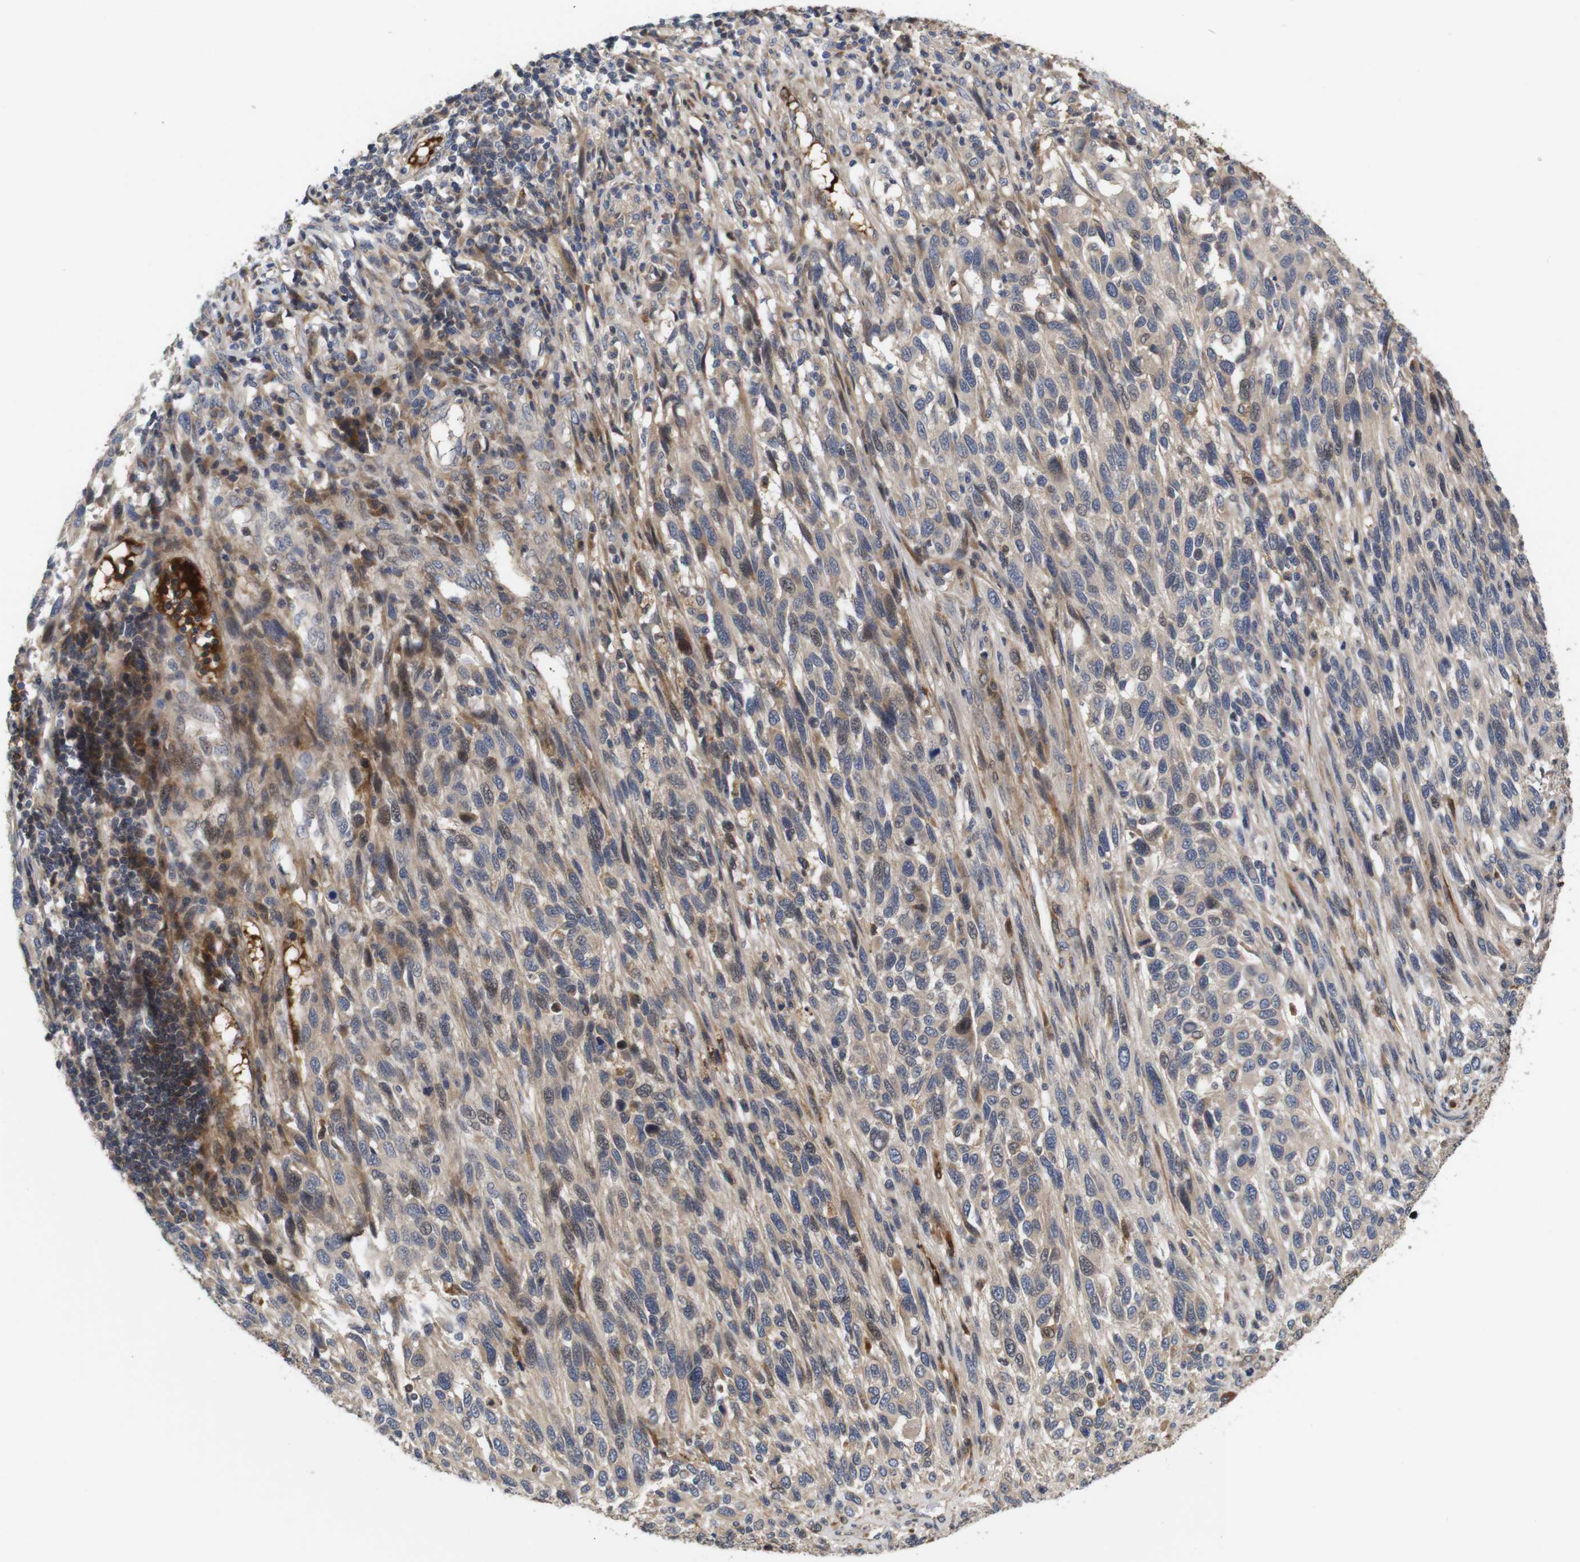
{"staining": {"intensity": "weak", "quantity": "25%-75%", "location": "cytoplasmic/membranous"}, "tissue": "melanoma", "cell_type": "Tumor cells", "image_type": "cancer", "snomed": [{"axis": "morphology", "description": "Malignant melanoma, Metastatic site"}, {"axis": "topography", "description": "Lymph node"}], "caption": "Immunohistochemistry (IHC) of human melanoma reveals low levels of weak cytoplasmic/membranous expression in about 25%-75% of tumor cells. (DAB (3,3'-diaminobenzidine) IHC with brightfield microscopy, high magnification).", "gene": "SPRY3", "patient": {"sex": "male", "age": 61}}